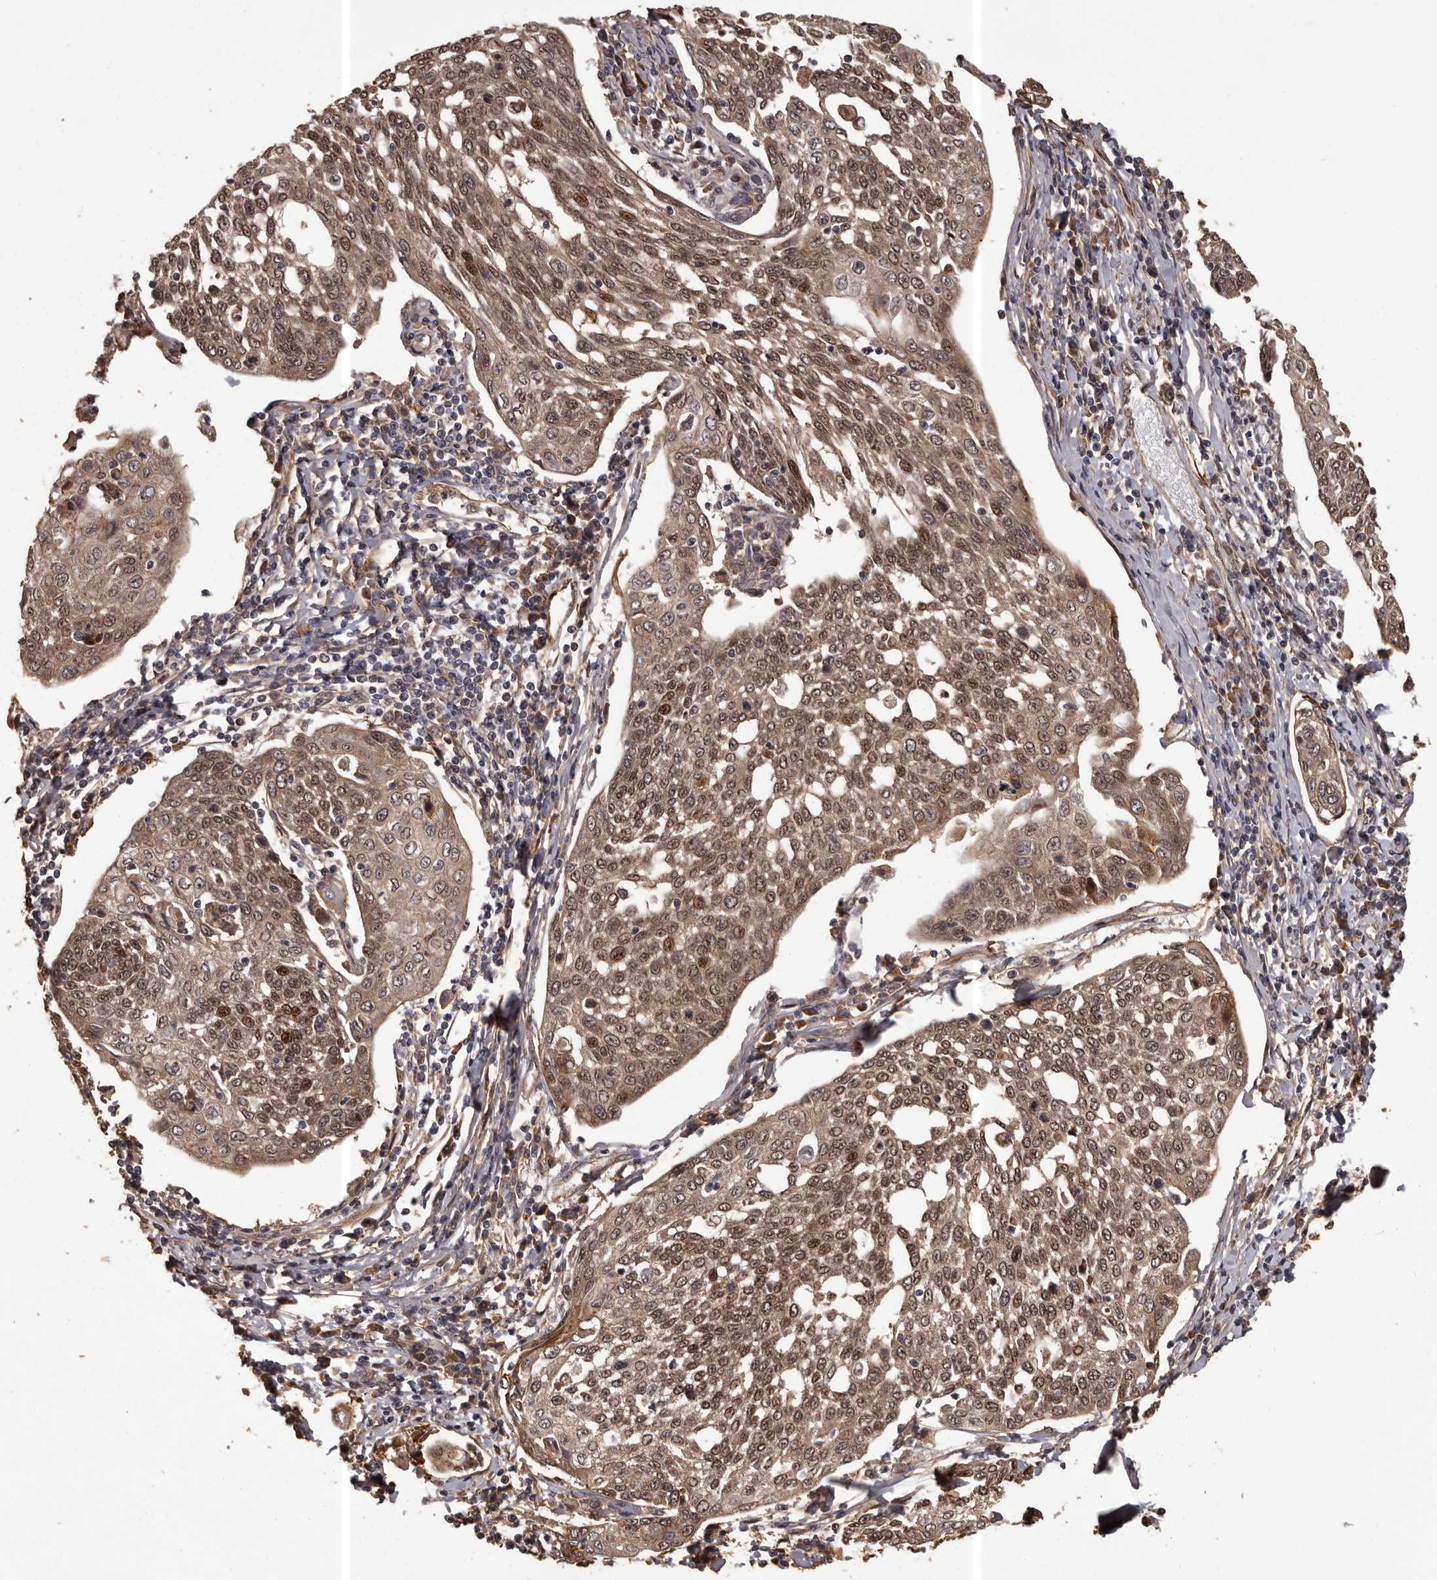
{"staining": {"intensity": "moderate", "quantity": ">75%", "location": "cytoplasmic/membranous,nuclear"}, "tissue": "cervical cancer", "cell_type": "Tumor cells", "image_type": "cancer", "snomed": [{"axis": "morphology", "description": "Squamous cell carcinoma, NOS"}, {"axis": "topography", "description": "Cervix"}], "caption": "A micrograph showing moderate cytoplasmic/membranous and nuclear staining in approximately >75% of tumor cells in cervical cancer (squamous cell carcinoma), as visualized by brown immunohistochemical staining.", "gene": "SLITRK6", "patient": {"sex": "female", "age": 34}}